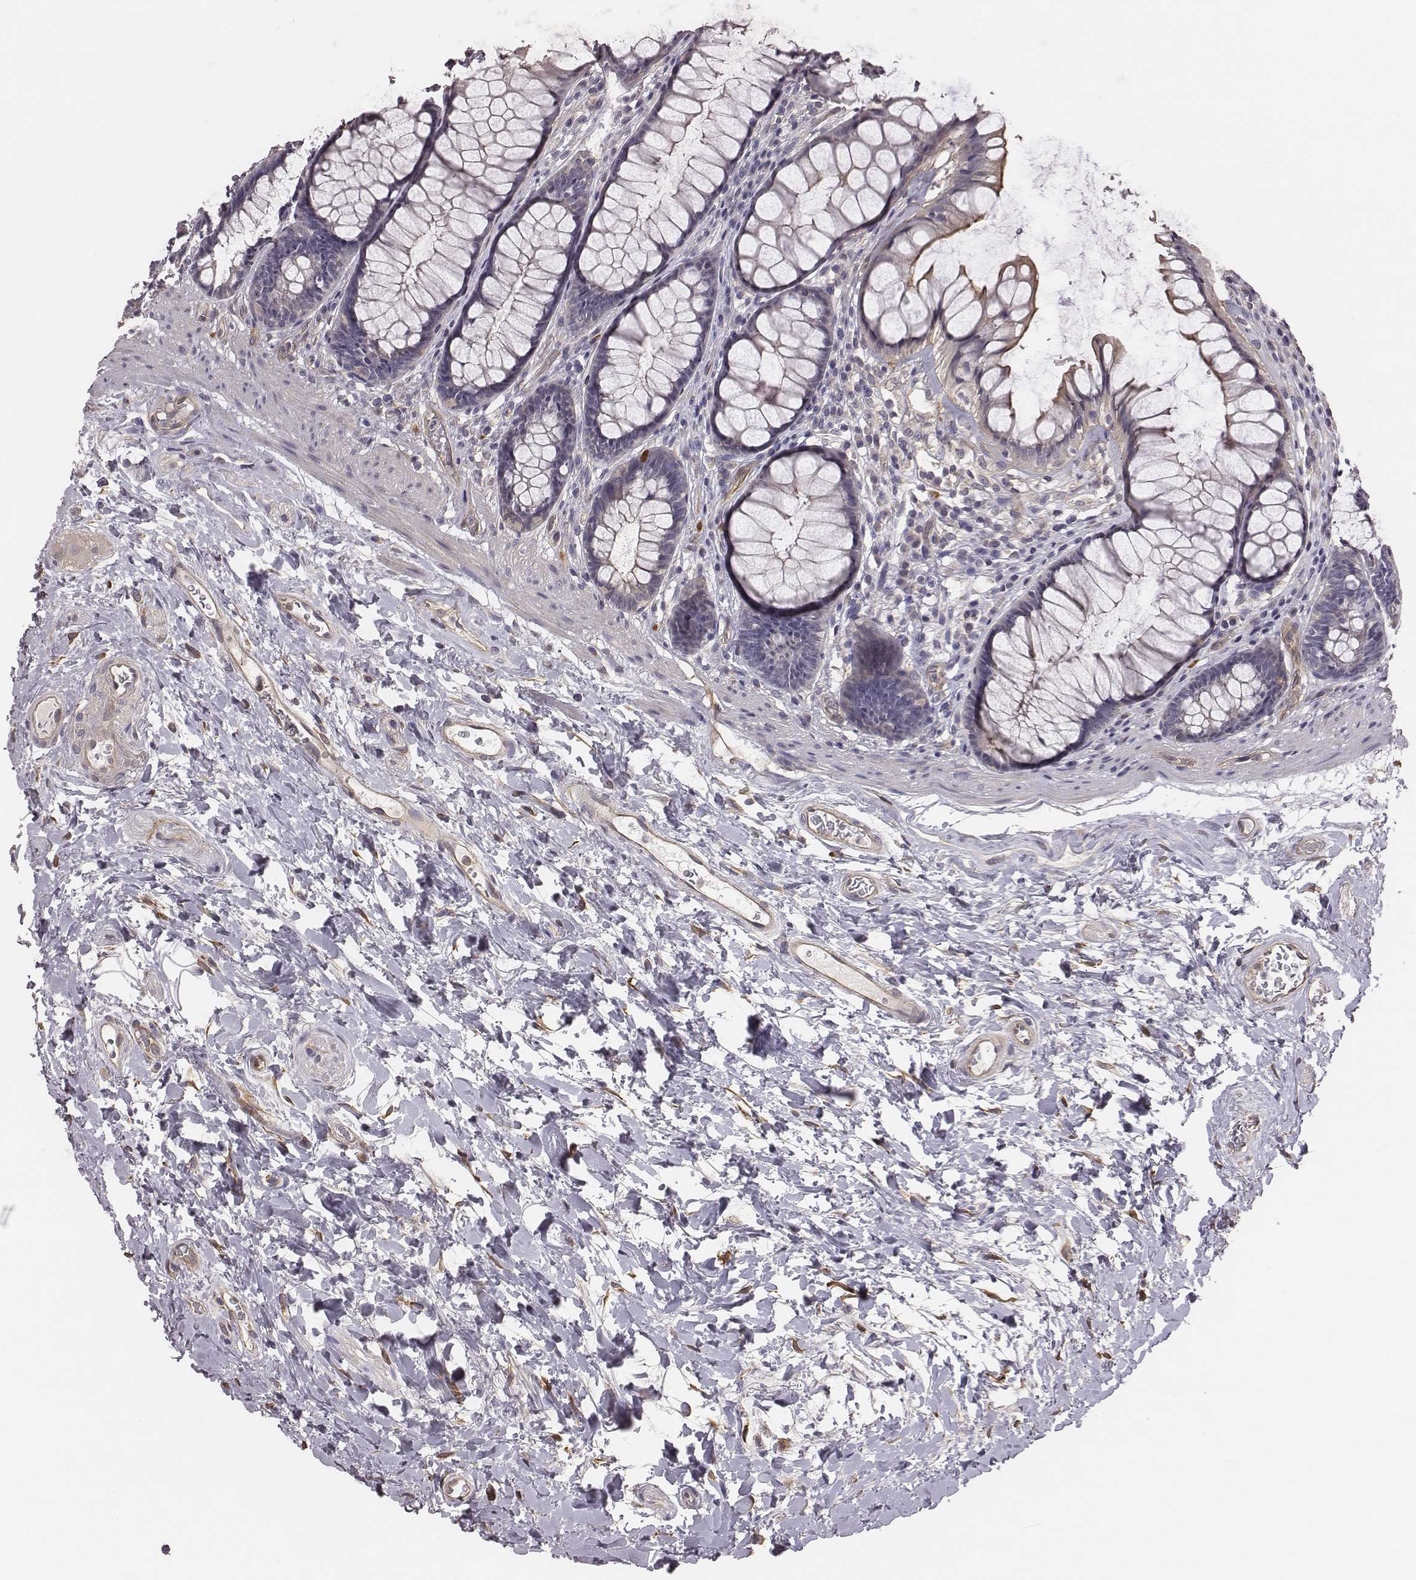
{"staining": {"intensity": "moderate", "quantity": "<25%", "location": "cytoplasmic/membranous"}, "tissue": "rectum", "cell_type": "Glandular cells", "image_type": "normal", "snomed": [{"axis": "morphology", "description": "Normal tissue, NOS"}, {"axis": "topography", "description": "Rectum"}], "caption": "This is an image of immunohistochemistry (IHC) staining of normal rectum, which shows moderate positivity in the cytoplasmic/membranous of glandular cells.", "gene": "SCARF1", "patient": {"sex": "male", "age": 72}}